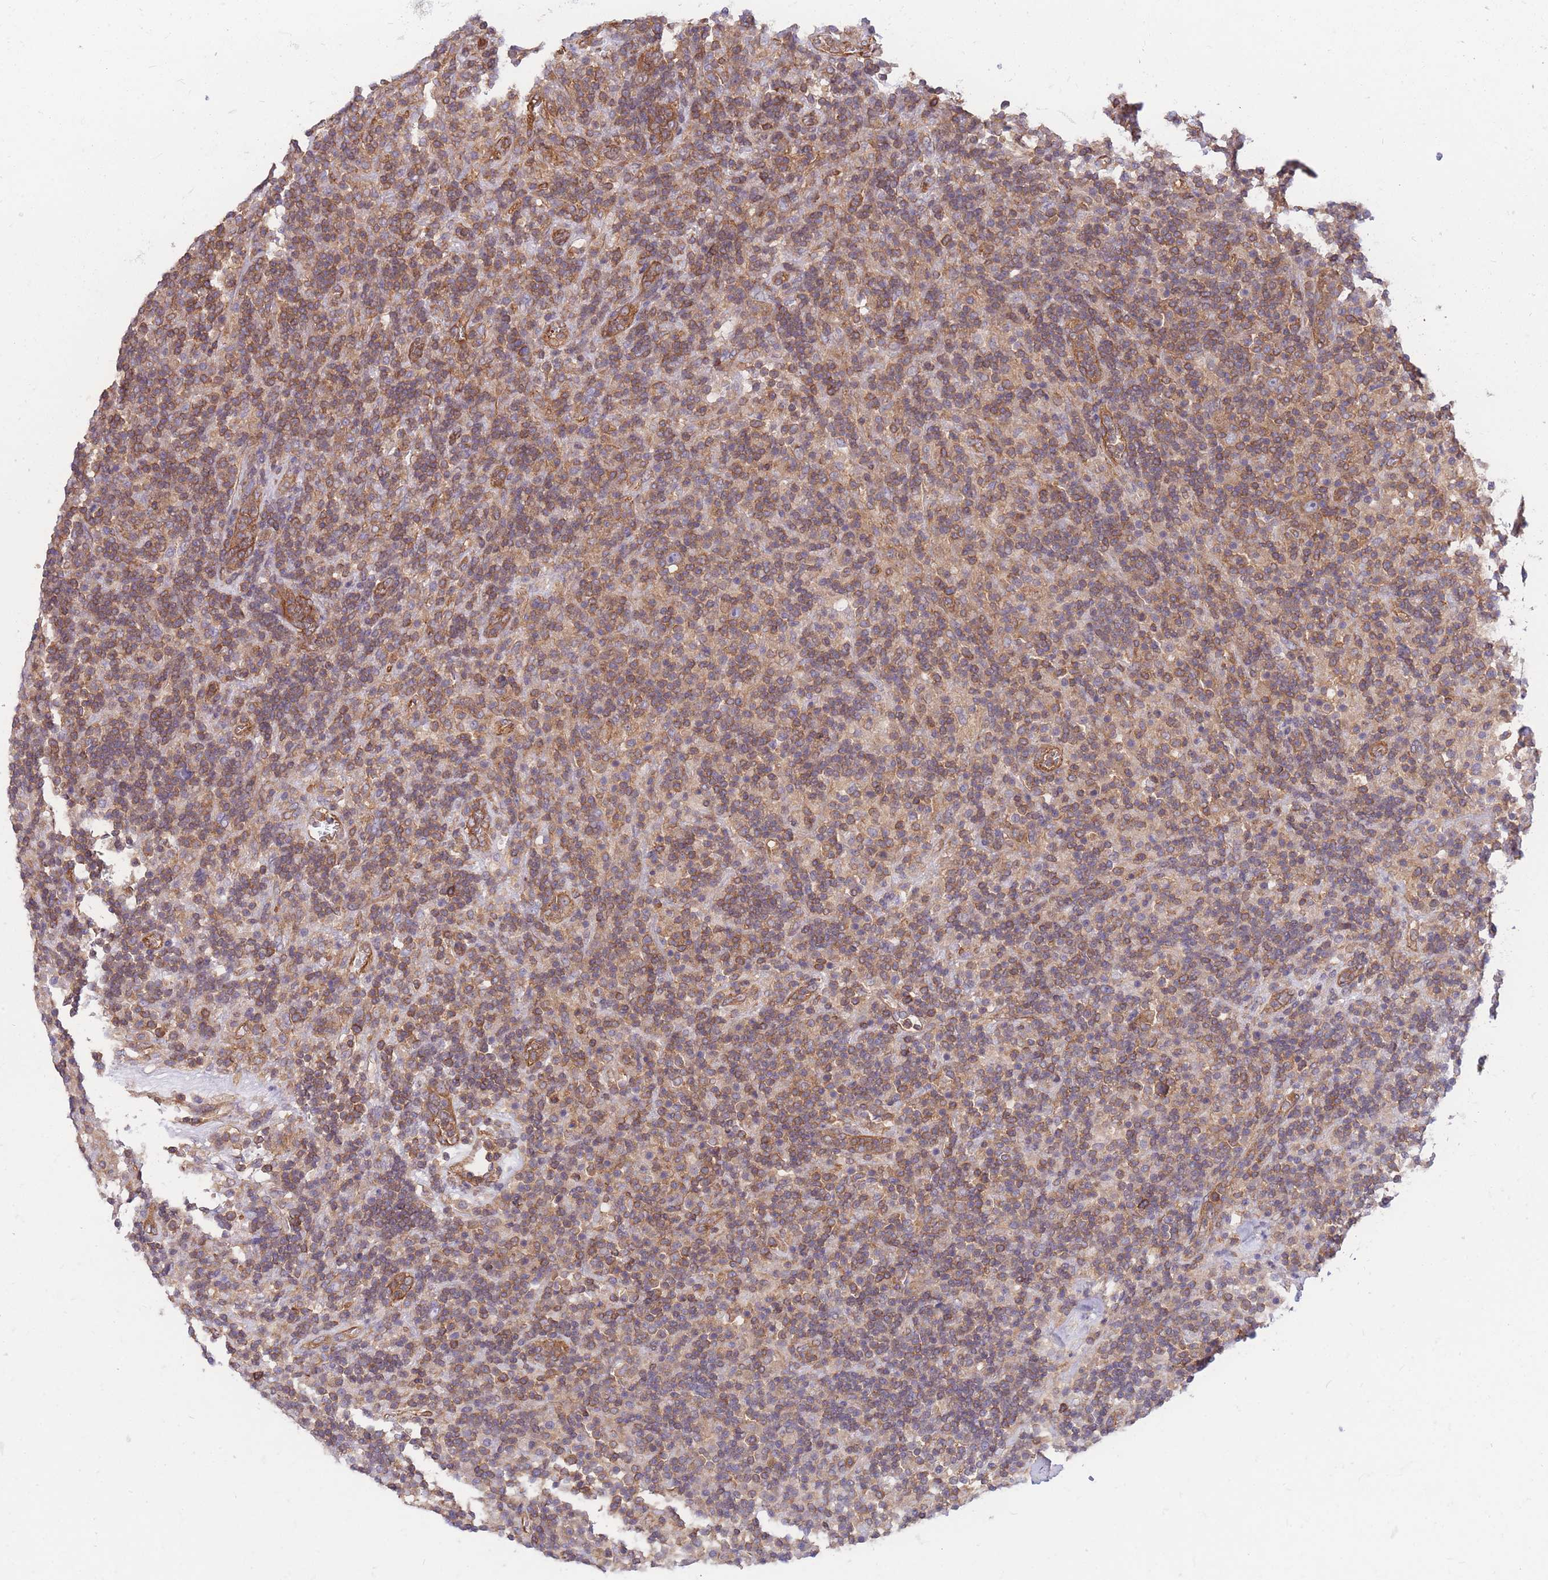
{"staining": {"intensity": "weak", "quantity": "25%-75%", "location": "cytoplasmic/membranous"}, "tissue": "lymphoma", "cell_type": "Tumor cells", "image_type": "cancer", "snomed": [{"axis": "morphology", "description": "Hodgkin's disease, NOS"}, {"axis": "topography", "description": "Lymph node"}], "caption": "Lymphoma was stained to show a protein in brown. There is low levels of weak cytoplasmic/membranous expression in approximately 25%-75% of tumor cells. (IHC, brightfield microscopy, high magnification).", "gene": "GGA1", "patient": {"sex": "male", "age": 70}}